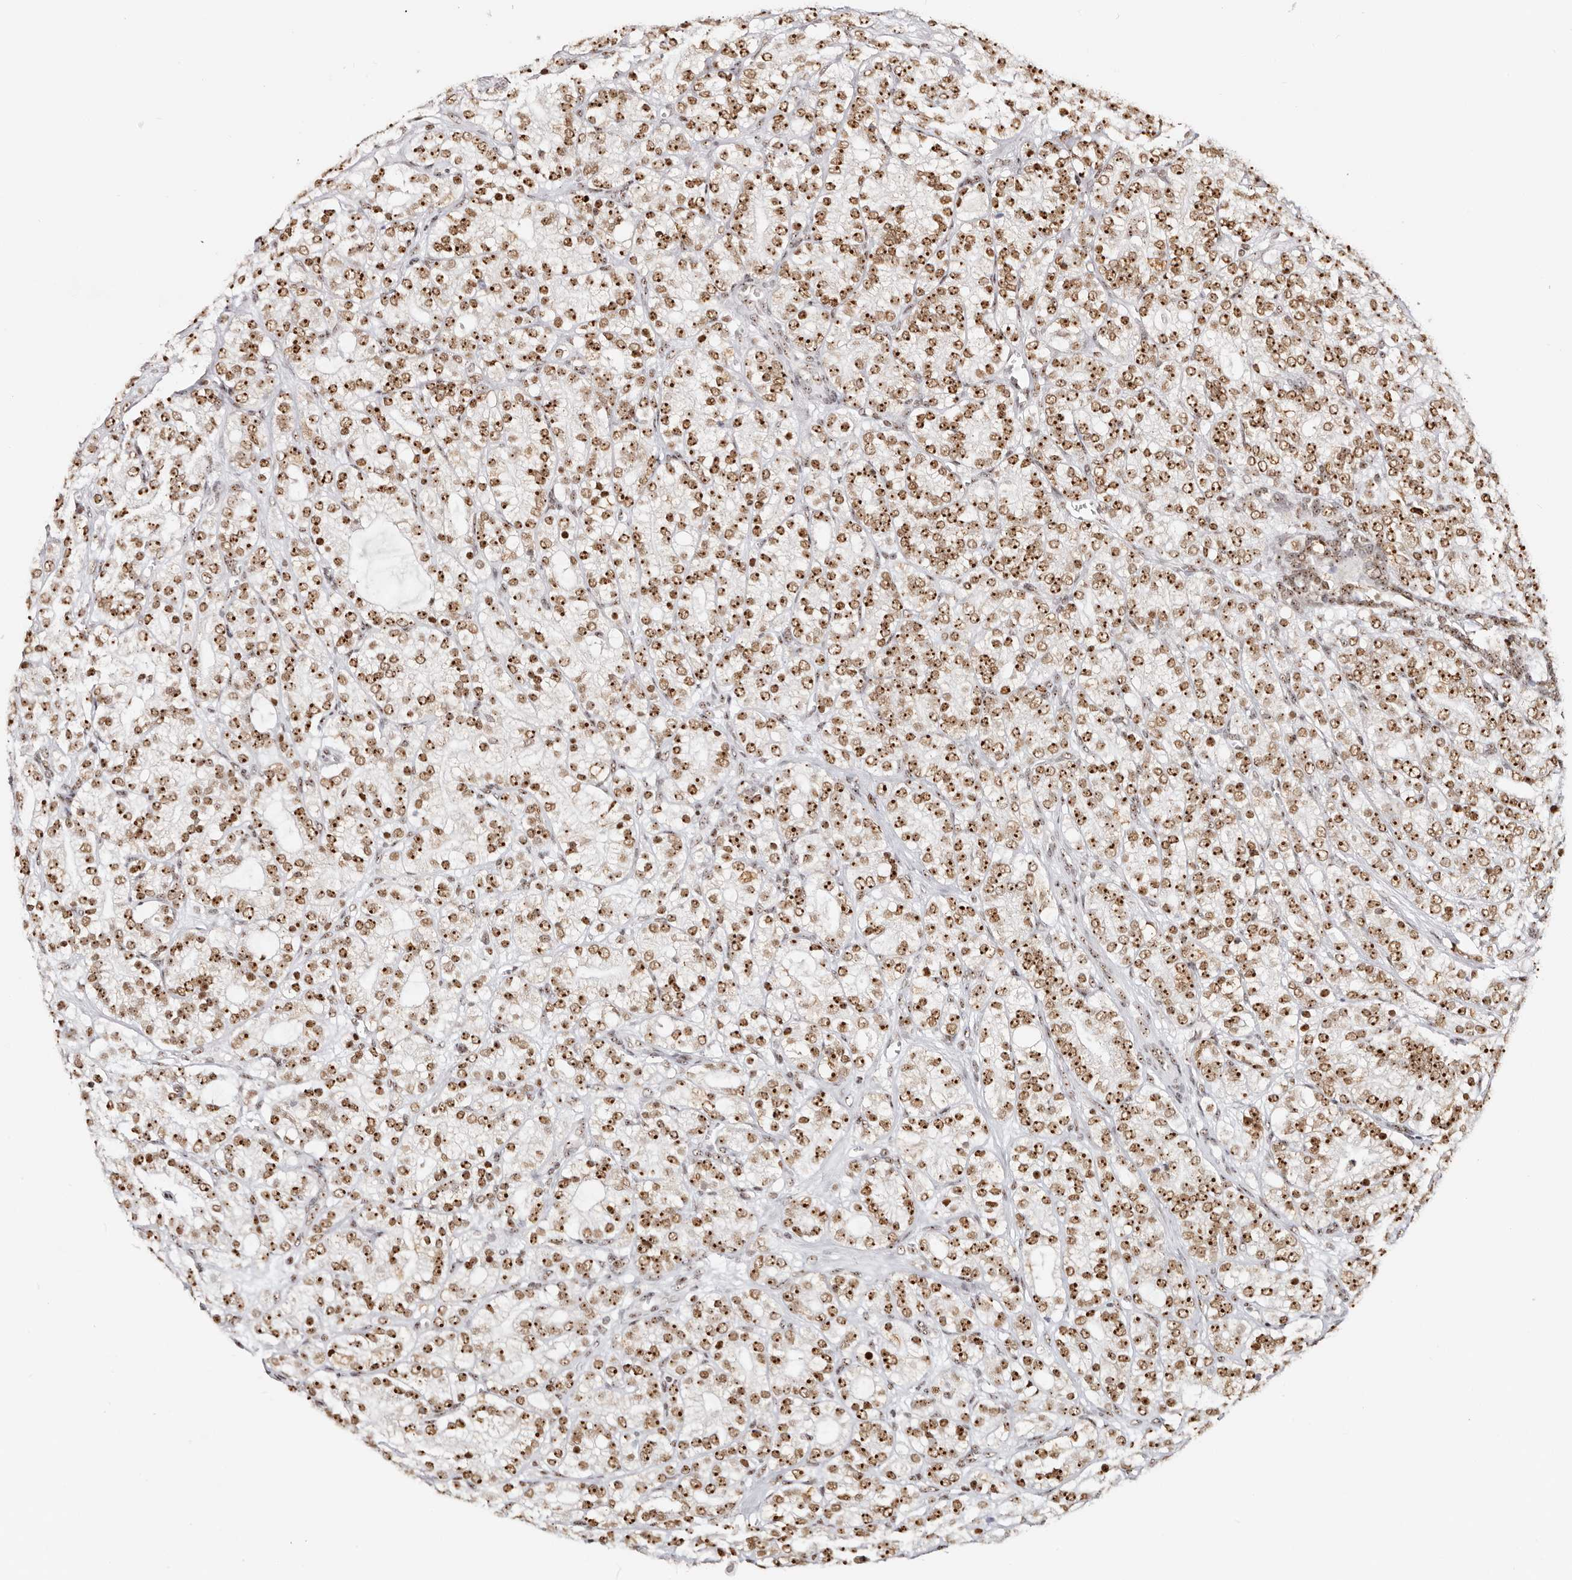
{"staining": {"intensity": "strong", "quantity": ">75%", "location": "nuclear"}, "tissue": "prostate cancer", "cell_type": "Tumor cells", "image_type": "cancer", "snomed": [{"axis": "morphology", "description": "Adenocarcinoma, High grade"}, {"axis": "topography", "description": "Prostate"}], "caption": "IHC (DAB (3,3'-diaminobenzidine)) staining of prostate cancer exhibits strong nuclear protein positivity in about >75% of tumor cells. (Stains: DAB in brown, nuclei in blue, Microscopy: brightfield microscopy at high magnification).", "gene": "IQGAP3", "patient": {"sex": "male", "age": 57}}